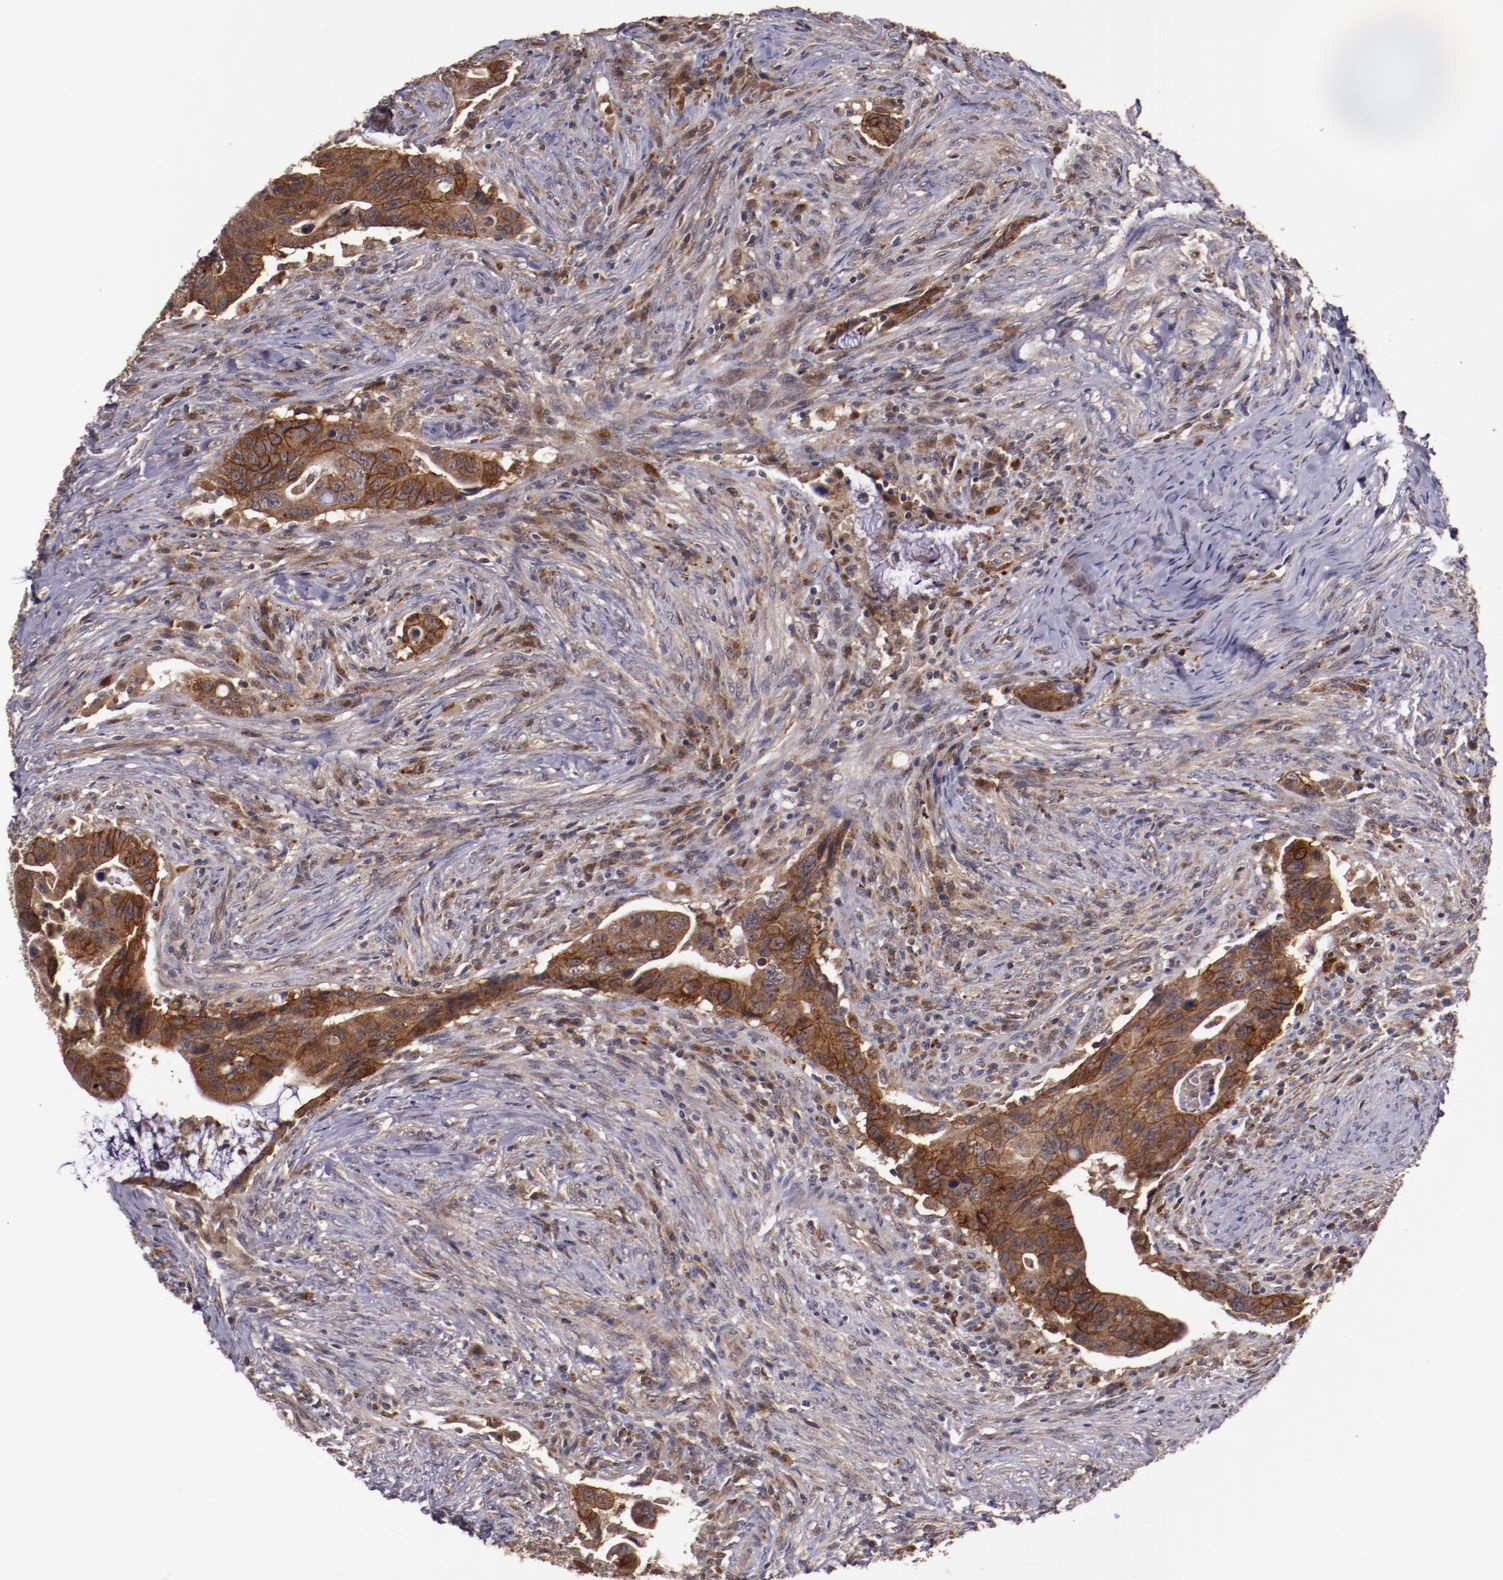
{"staining": {"intensity": "moderate", "quantity": ">75%", "location": "cytoplasmic/membranous"}, "tissue": "colorectal cancer", "cell_type": "Tumor cells", "image_type": "cancer", "snomed": [{"axis": "morphology", "description": "Adenocarcinoma, NOS"}, {"axis": "topography", "description": "Rectum"}], "caption": "Colorectal cancer tissue displays moderate cytoplasmic/membranous staining in about >75% of tumor cells, visualized by immunohistochemistry. (IHC, brightfield microscopy, high magnification).", "gene": "FTSJ1", "patient": {"sex": "female", "age": 71}}